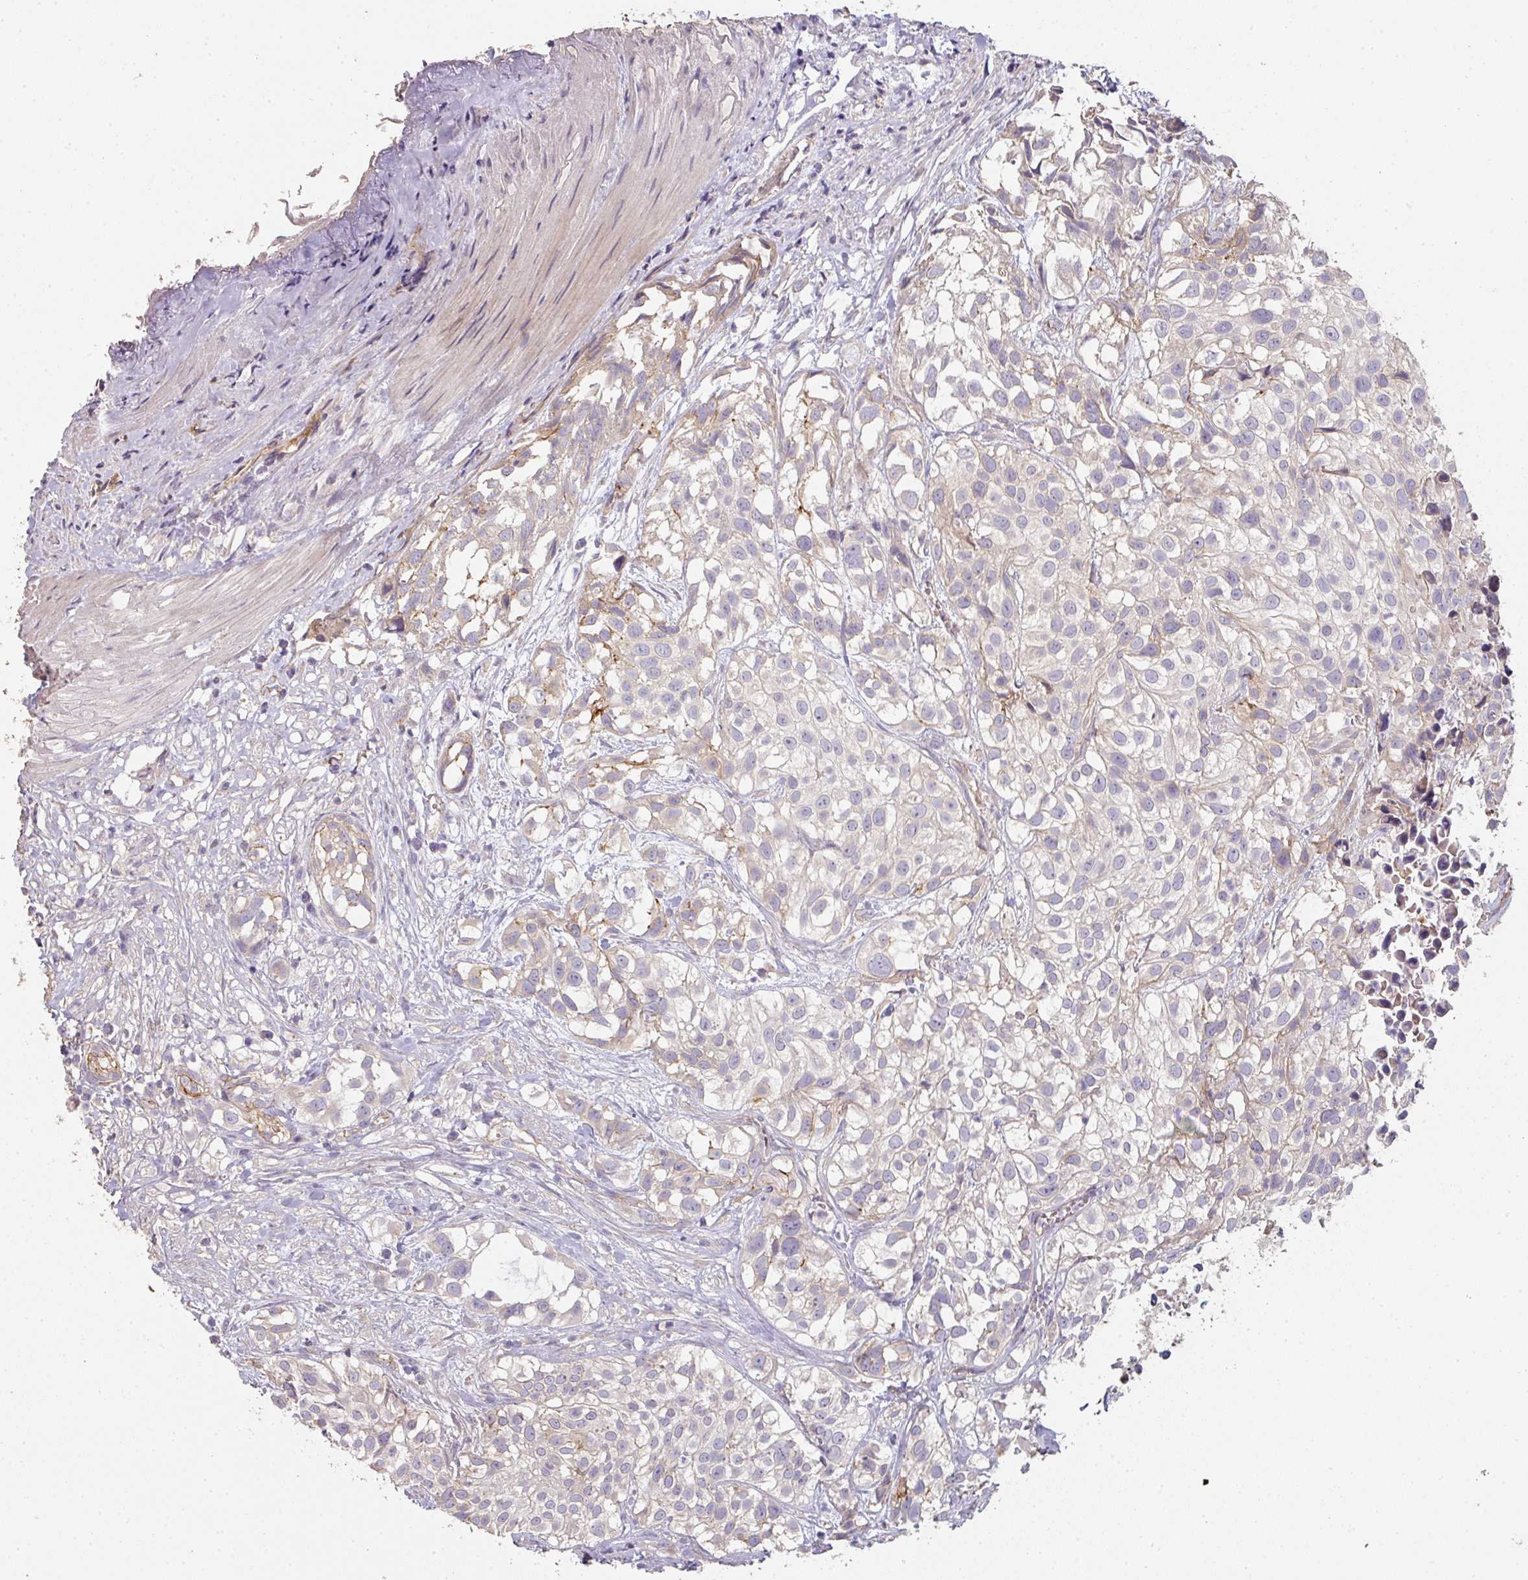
{"staining": {"intensity": "negative", "quantity": "none", "location": "none"}, "tissue": "urothelial cancer", "cell_type": "Tumor cells", "image_type": "cancer", "snomed": [{"axis": "morphology", "description": "Urothelial carcinoma, High grade"}, {"axis": "topography", "description": "Urinary bladder"}], "caption": "An immunohistochemistry histopathology image of urothelial cancer is shown. There is no staining in tumor cells of urothelial cancer.", "gene": "PCDH1", "patient": {"sex": "male", "age": 56}}